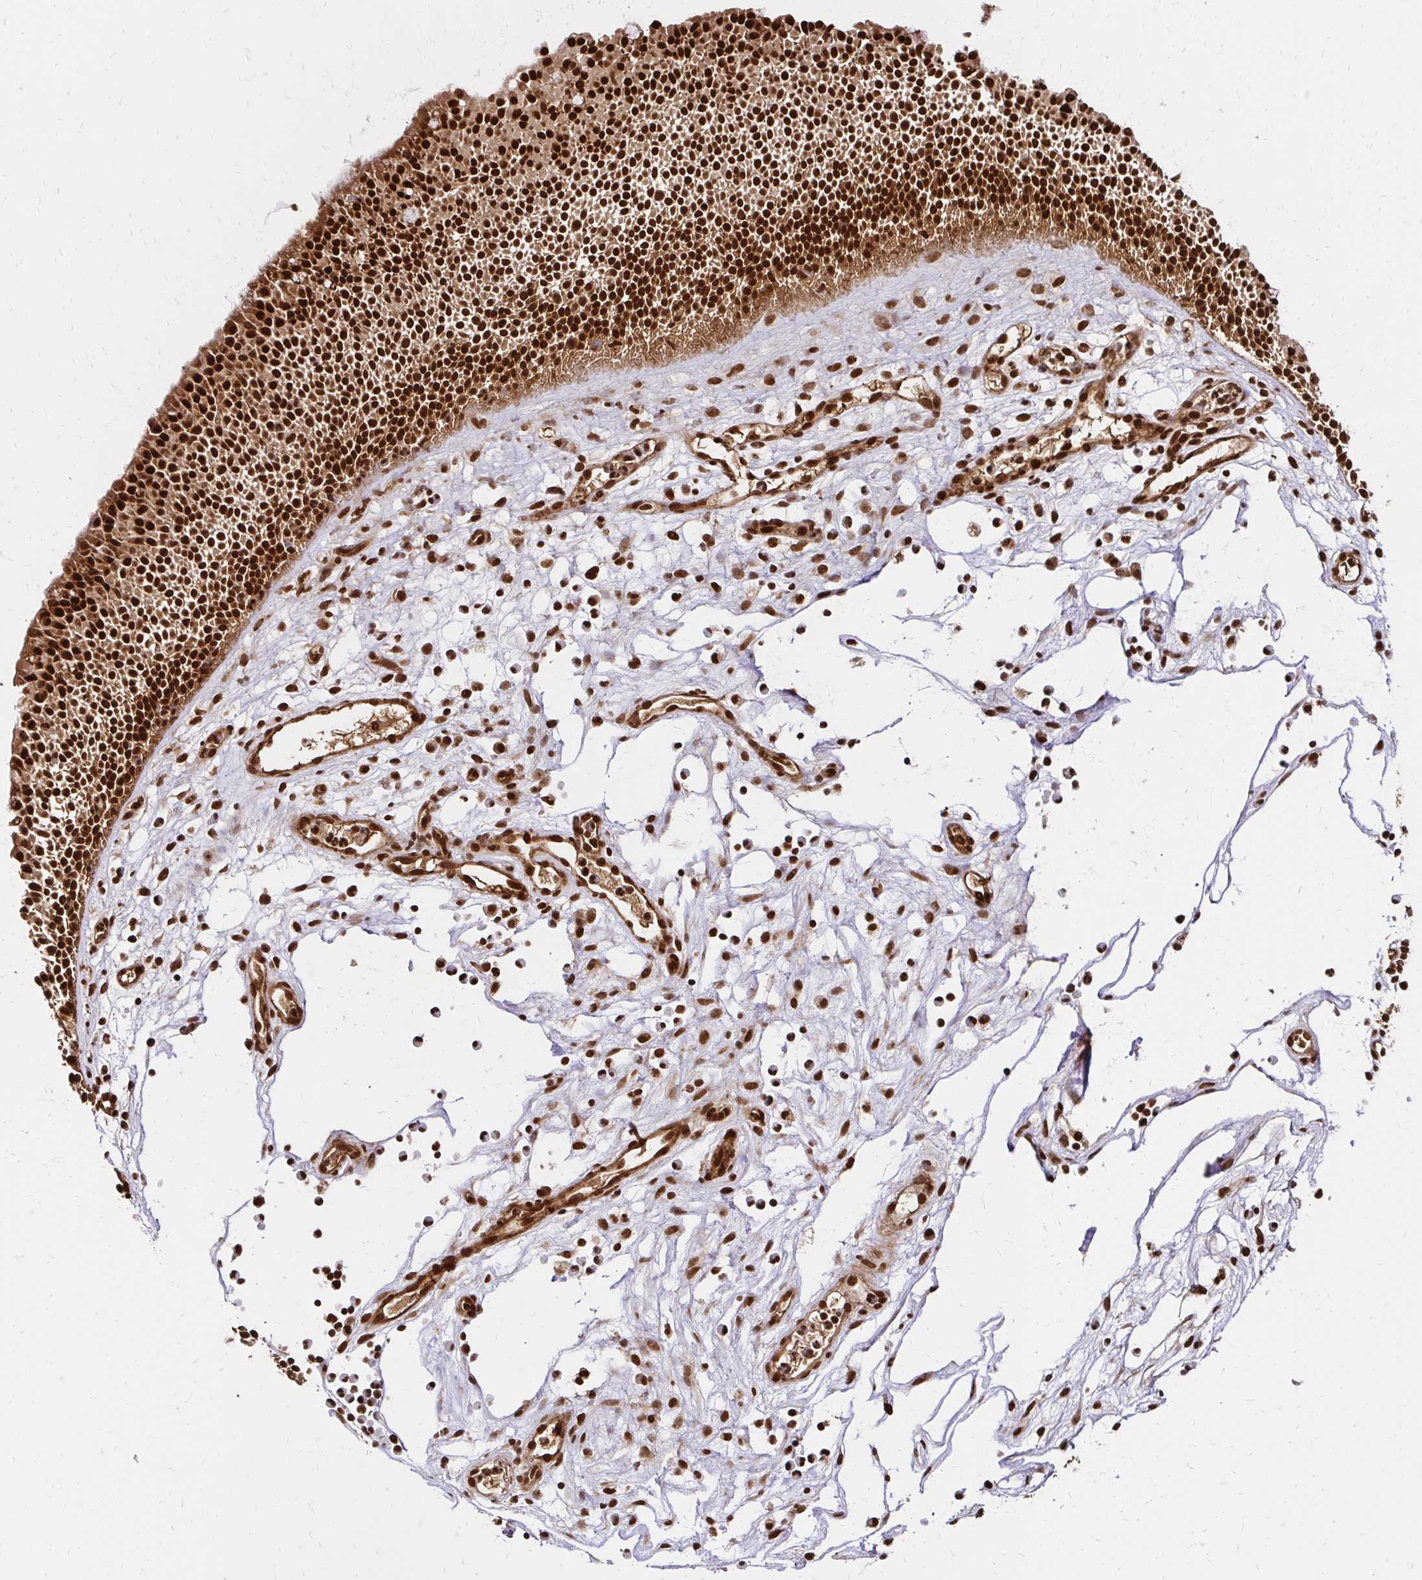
{"staining": {"intensity": "strong", "quantity": ">75%", "location": "cytoplasmic/membranous,nuclear"}, "tissue": "nasopharynx", "cell_type": "Respiratory epithelial cells", "image_type": "normal", "snomed": [{"axis": "morphology", "description": "Normal tissue, NOS"}, {"axis": "topography", "description": "Nasopharynx"}], "caption": "This image exhibits unremarkable nasopharynx stained with immunohistochemistry (IHC) to label a protein in brown. The cytoplasmic/membranous,nuclear of respiratory epithelial cells show strong positivity for the protein. Nuclei are counter-stained blue.", "gene": "GLYR1", "patient": {"sex": "male", "age": 56}}